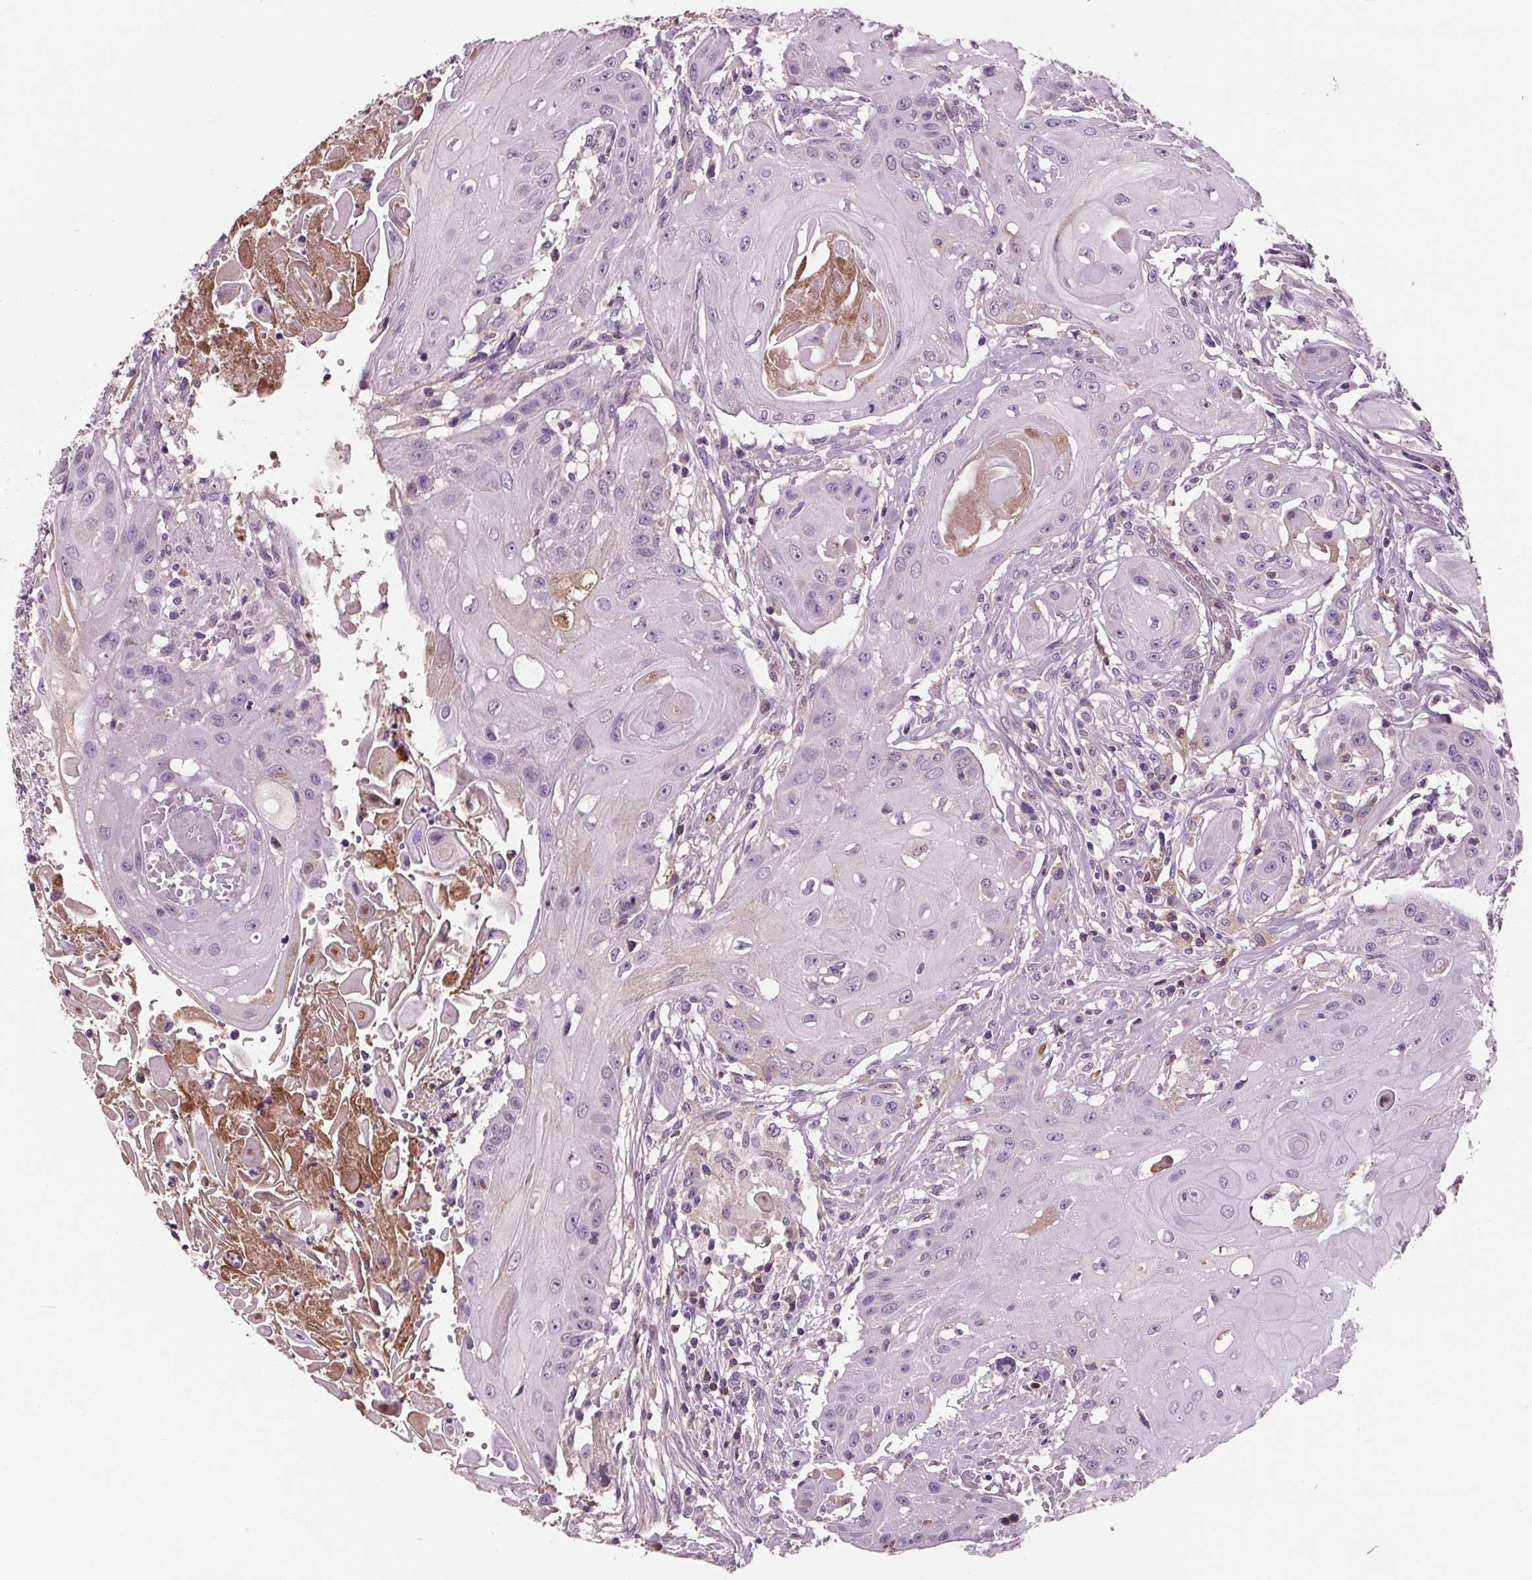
{"staining": {"intensity": "negative", "quantity": "none", "location": "none"}, "tissue": "head and neck cancer", "cell_type": "Tumor cells", "image_type": "cancer", "snomed": [{"axis": "morphology", "description": "Squamous cell carcinoma, NOS"}, {"axis": "topography", "description": "Oral tissue"}, {"axis": "topography", "description": "Head-Neck"}, {"axis": "topography", "description": "Neck, NOS"}], "caption": "Head and neck cancer (squamous cell carcinoma) was stained to show a protein in brown. There is no significant positivity in tumor cells.", "gene": "C6", "patient": {"sex": "female", "age": 55}}